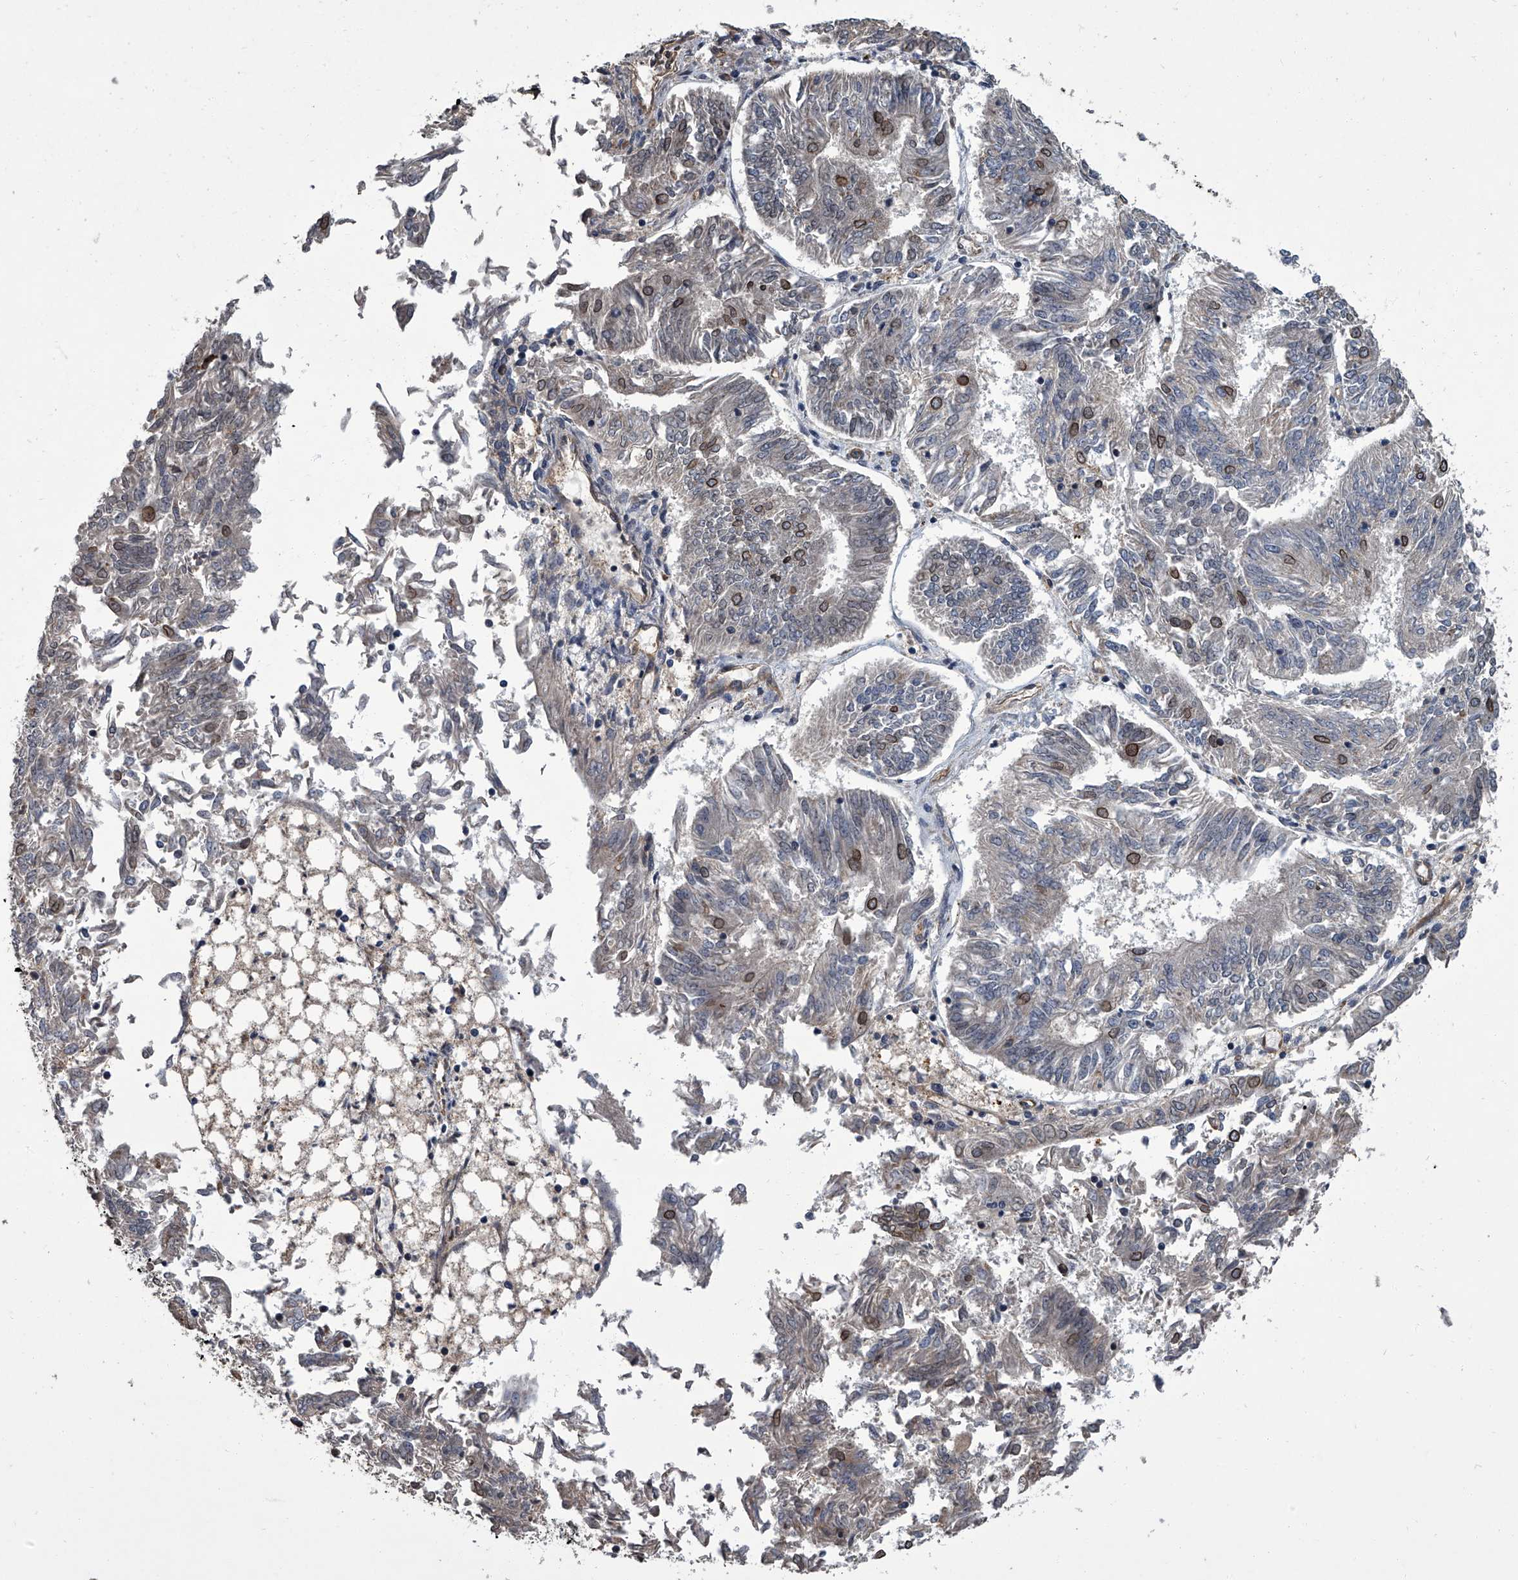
{"staining": {"intensity": "moderate", "quantity": "<25%", "location": "cytoplasmic/membranous,nuclear"}, "tissue": "endometrial cancer", "cell_type": "Tumor cells", "image_type": "cancer", "snomed": [{"axis": "morphology", "description": "Adenocarcinoma, NOS"}, {"axis": "topography", "description": "Endometrium"}], "caption": "High-magnification brightfield microscopy of endometrial cancer stained with DAB (3,3'-diaminobenzidine) (brown) and counterstained with hematoxylin (blue). tumor cells exhibit moderate cytoplasmic/membranous and nuclear staining is identified in about<25% of cells.", "gene": "LRRC8C", "patient": {"sex": "female", "age": 58}}